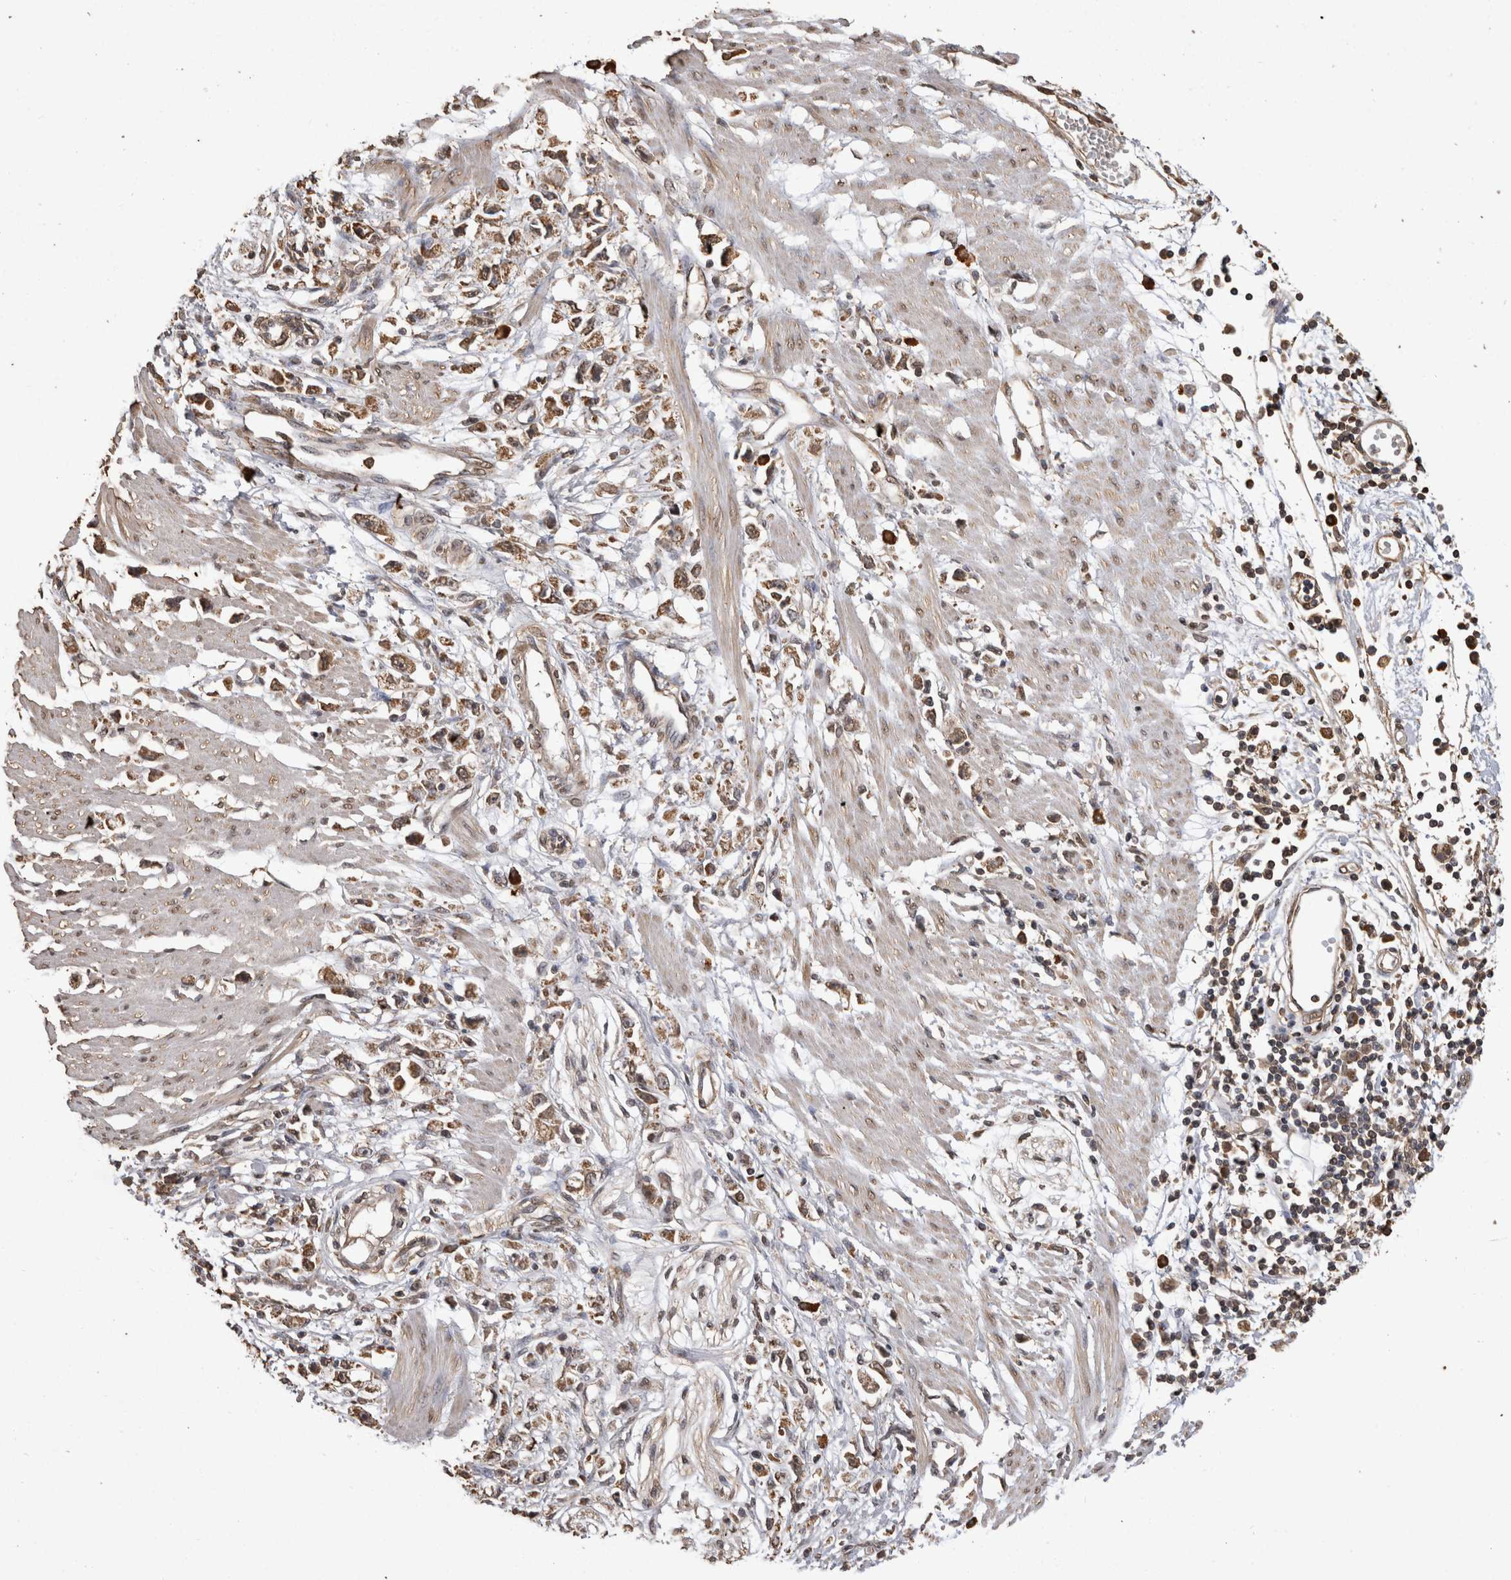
{"staining": {"intensity": "moderate", "quantity": ">75%", "location": "cytoplasmic/membranous"}, "tissue": "stomach cancer", "cell_type": "Tumor cells", "image_type": "cancer", "snomed": [{"axis": "morphology", "description": "Adenocarcinoma, NOS"}, {"axis": "topography", "description": "Stomach"}], "caption": "Tumor cells demonstrate moderate cytoplasmic/membranous positivity in approximately >75% of cells in stomach cancer.", "gene": "SOCS5", "patient": {"sex": "female", "age": 59}}